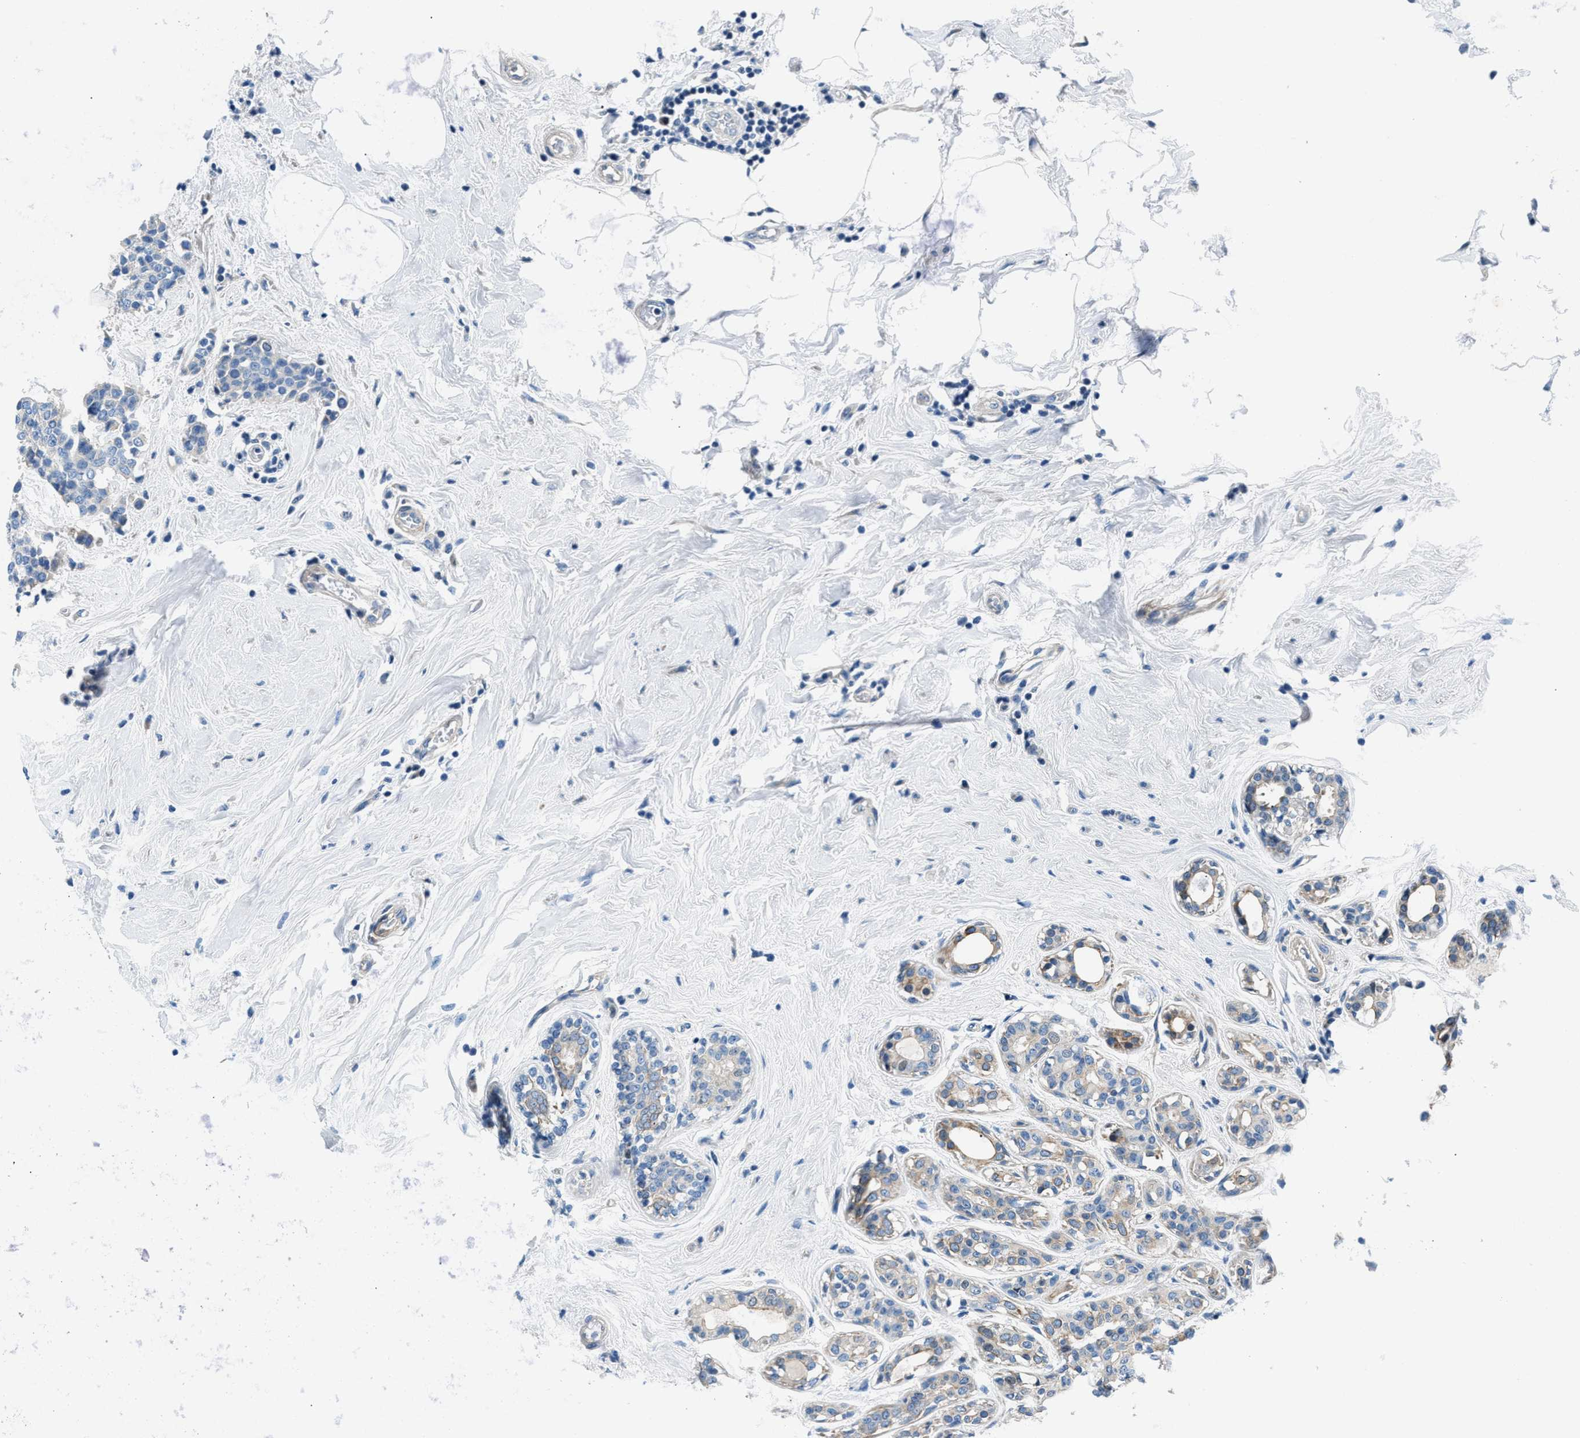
{"staining": {"intensity": "weak", "quantity": ">75%", "location": "cytoplasmic/membranous"}, "tissue": "breast cancer", "cell_type": "Tumor cells", "image_type": "cancer", "snomed": [{"axis": "morphology", "description": "Duct carcinoma"}, {"axis": "topography", "description": "Breast"}], "caption": "Immunohistochemistry (IHC) (DAB (3,3'-diaminobenzidine)) staining of human breast cancer demonstrates weak cytoplasmic/membranous protein staining in about >75% of tumor cells.", "gene": "CDRT4", "patient": {"sex": "female", "age": 55}}